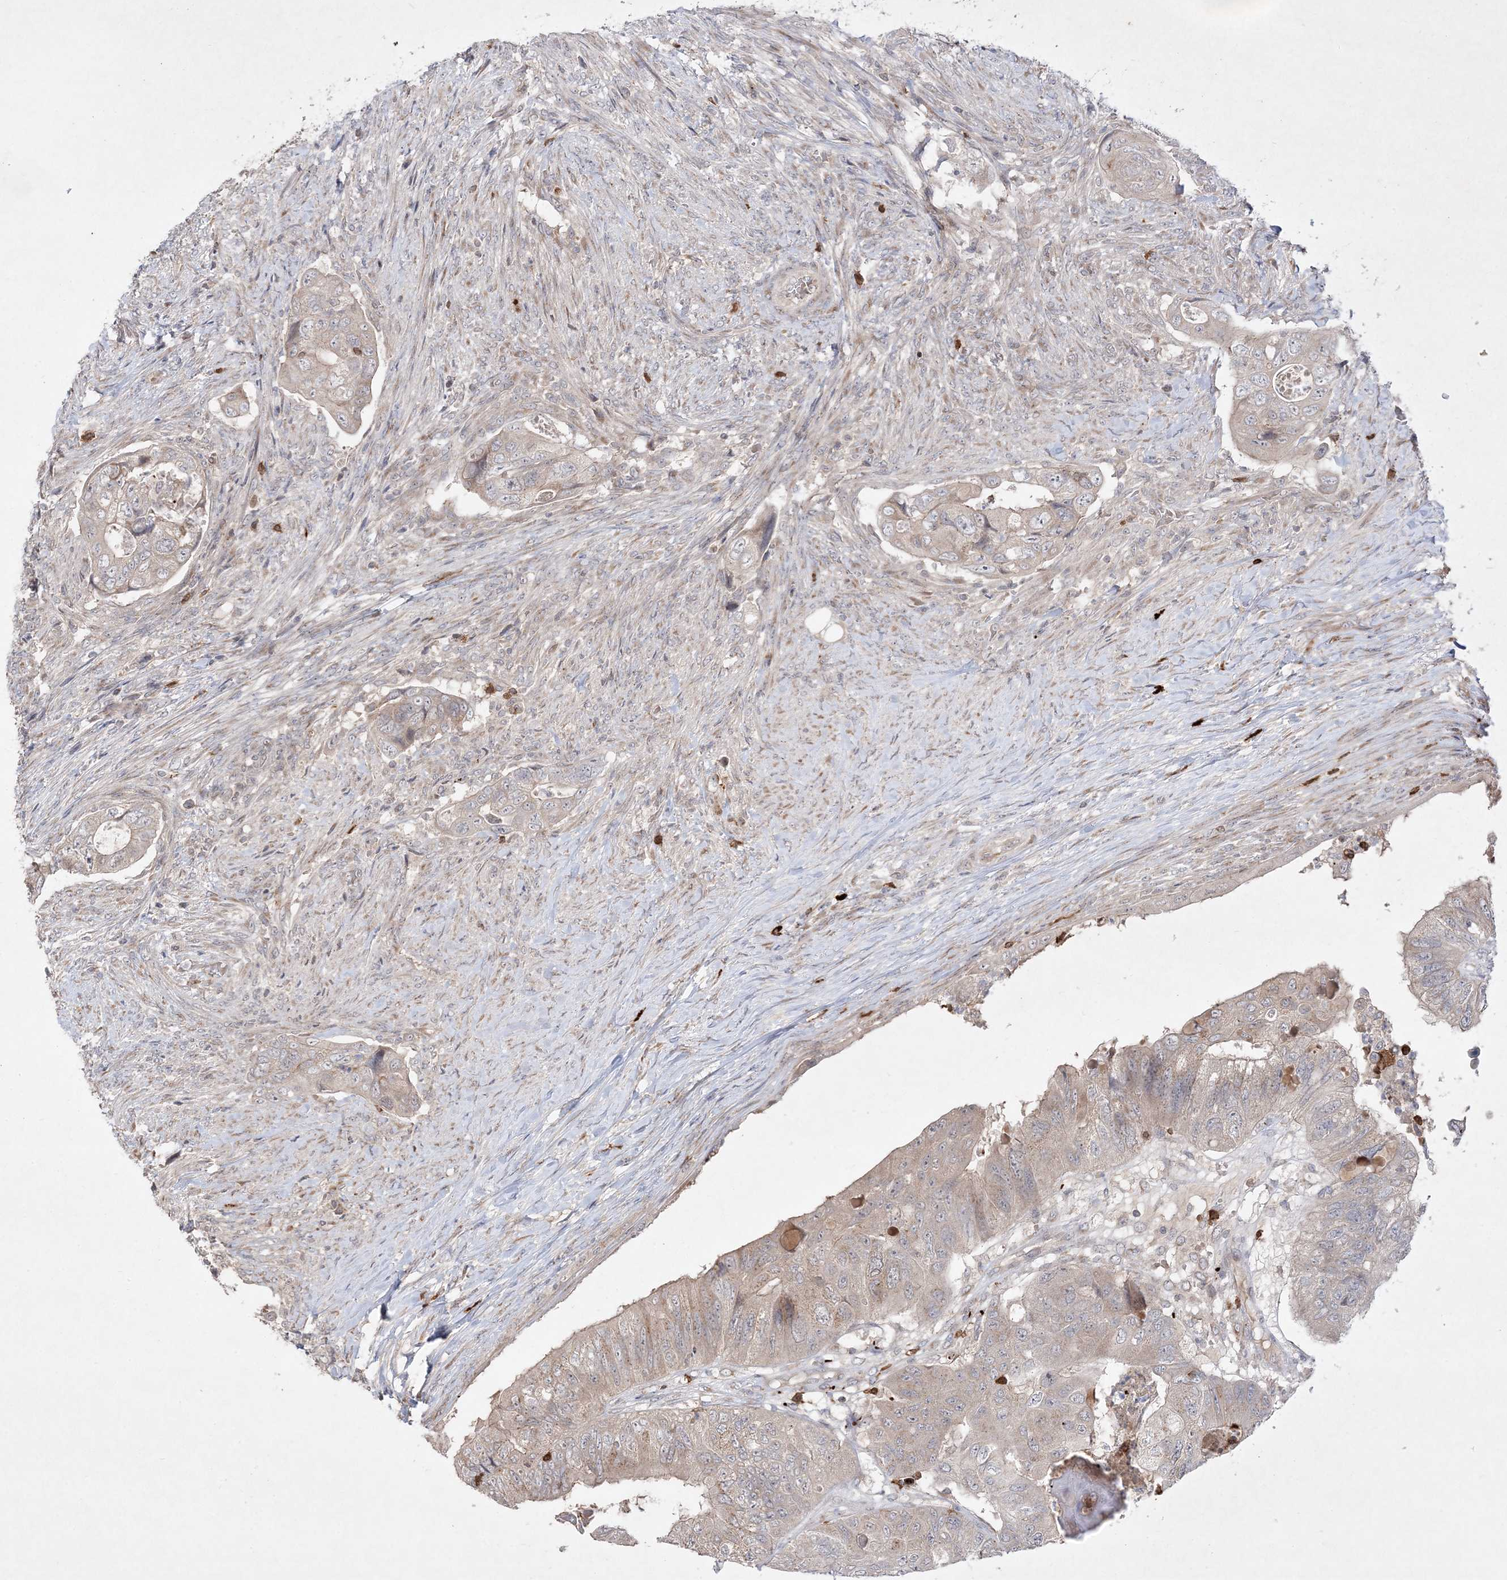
{"staining": {"intensity": "weak", "quantity": "<25%", "location": "cytoplasmic/membranous"}, "tissue": "colorectal cancer", "cell_type": "Tumor cells", "image_type": "cancer", "snomed": [{"axis": "morphology", "description": "Adenocarcinoma, NOS"}, {"axis": "topography", "description": "Rectum"}], "caption": "A photomicrograph of colorectal adenocarcinoma stained for a protein reveals no brown staining in tumor cells.", "gene": "CLNK", "patient": {"sex": "male", "age": 63}}